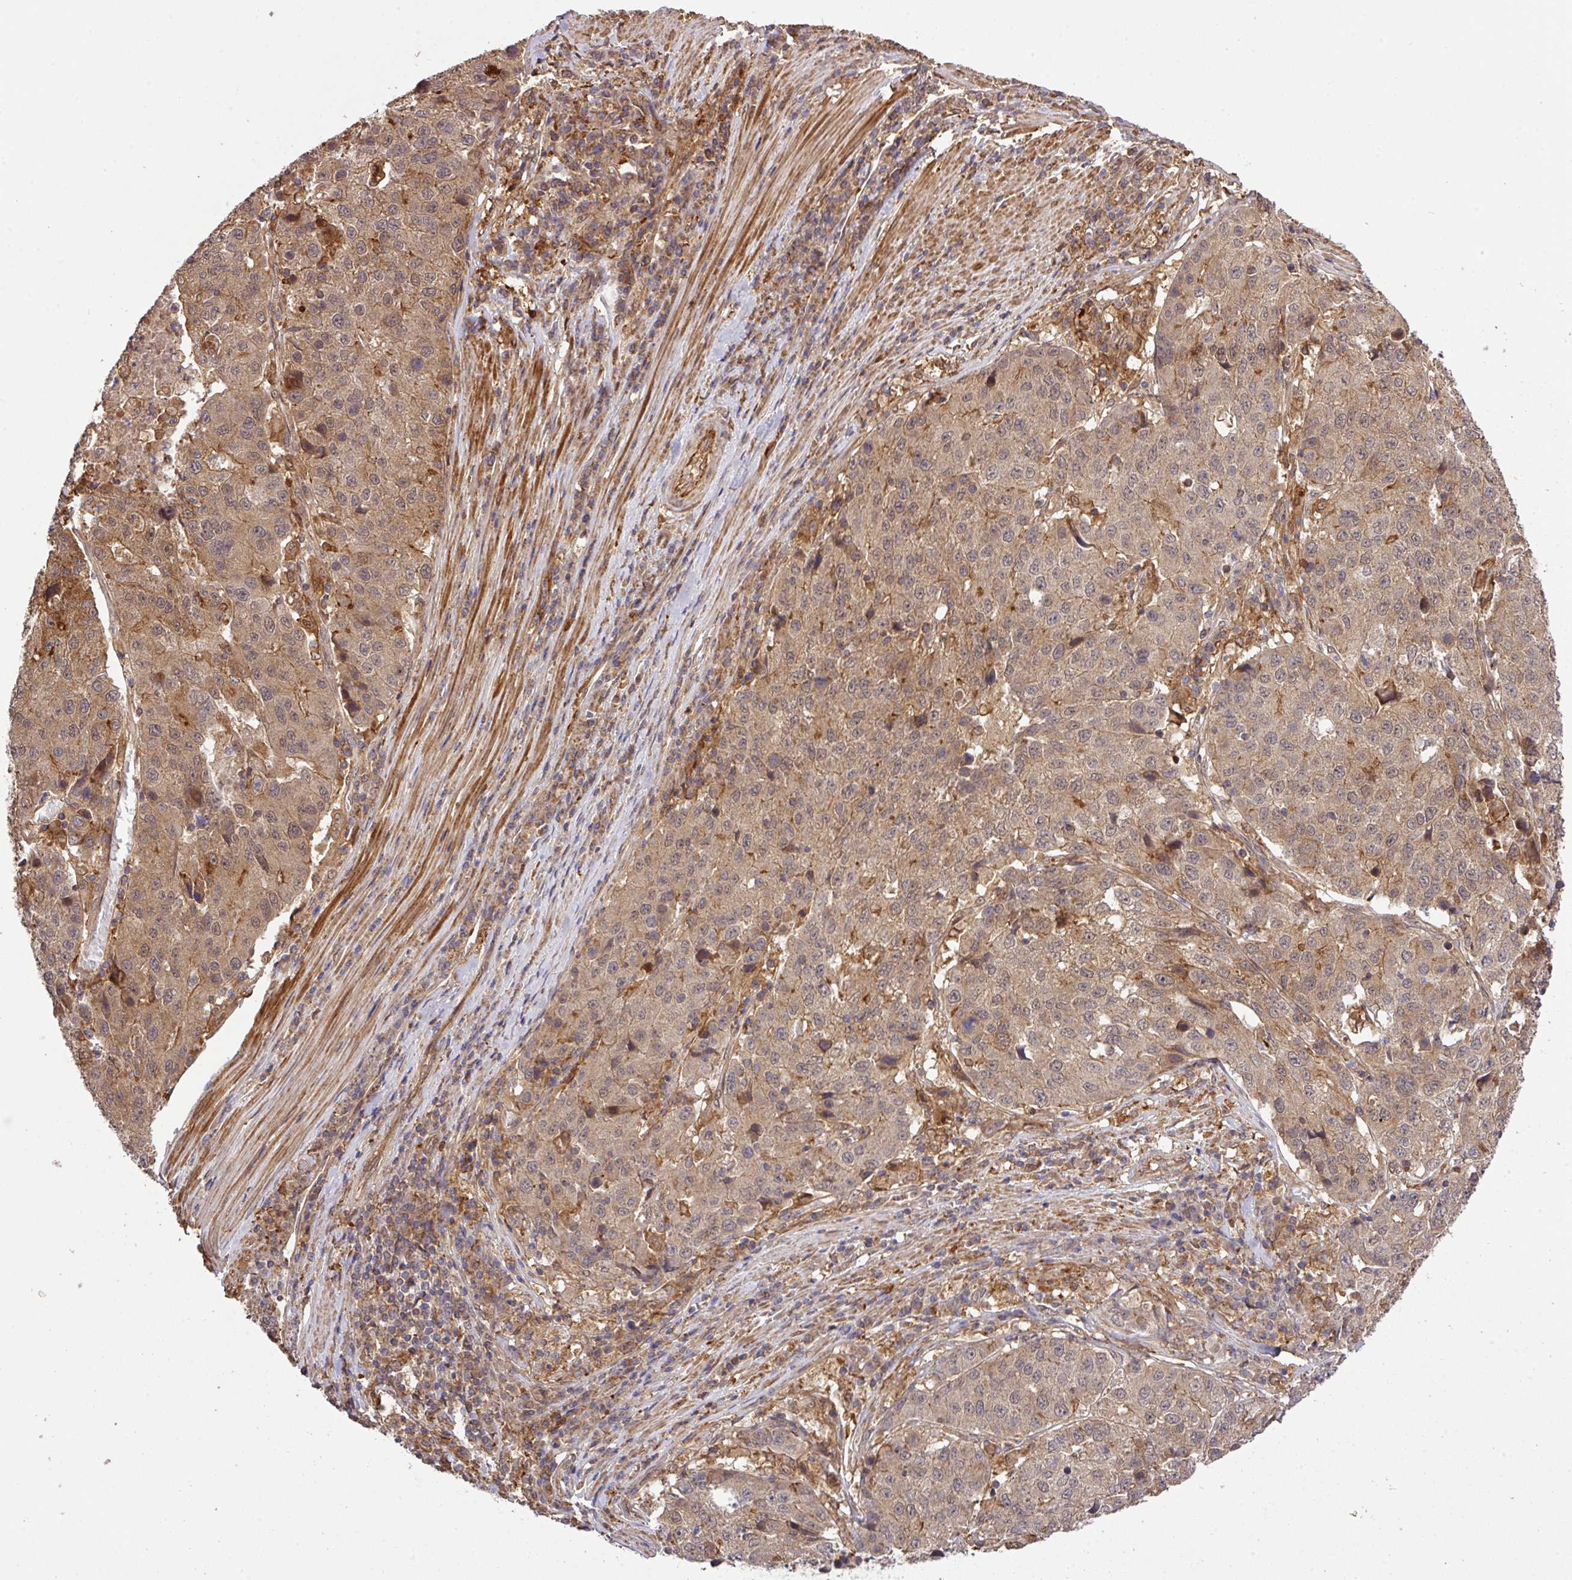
{"staining": {"intensity": "moderate", "quantity": ">75%", "location": "cytoplasmic/membranous"}, "tissue": "stomach cancer", "cell_type": "Tumor cells", "image_type": "cancer", "snomed": [{"axis": "morphology", "description": "Adenocarcinoma, NOS"}, {"axis": "topography", "description": "Stomach"}], "caption": "Stomach cancer (adenocarcinoma) stained for a protein (brown) displays moderate cytoplasmic/membranous positive expression in approximately >75% of tumor cells.", "gene": "ARPIN", "patient": {"sex": "male", "age": 71}}